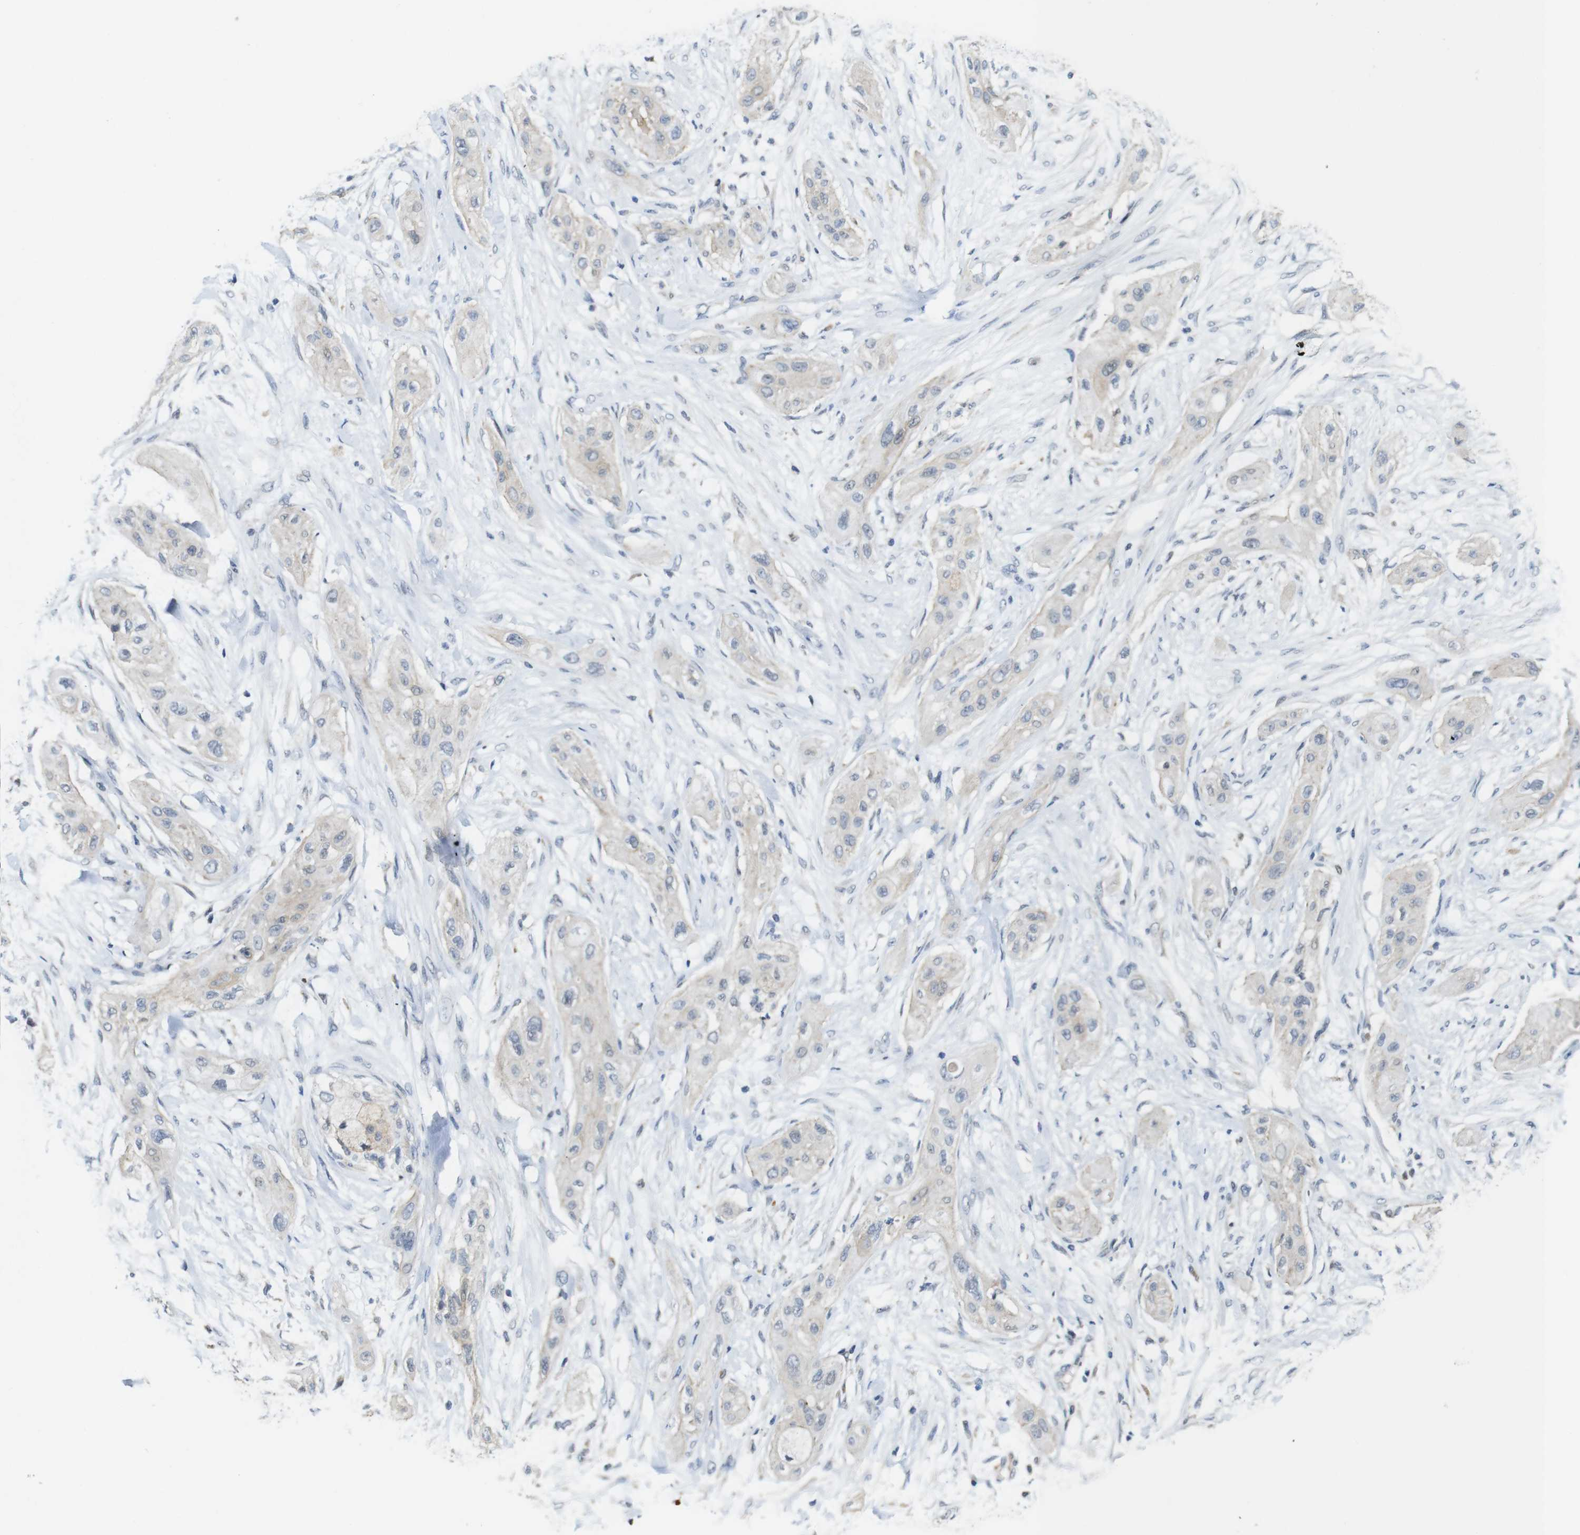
{"staining": {"intensity": "weak", "quantity": "<25%", "location": "cytoplasmic/membranous"}, "tissue": "lung cancer", "cell_type": "Tumor cells", "image_type": "cancer", "snomed": [{"axis": "morphology", "description": "Squamous cell carcinoma, NOS"}, {"axis": "topography", "description": "Lung"}], "caption": "A high-resolution histopathology image shows IHC staining of lung cancer, which displays no significant positivity in tumor cells. (DAB immunohistochemistry, high magnification).", "gene": "CDC34", "patient": {"sex": "female", "age": 47}}